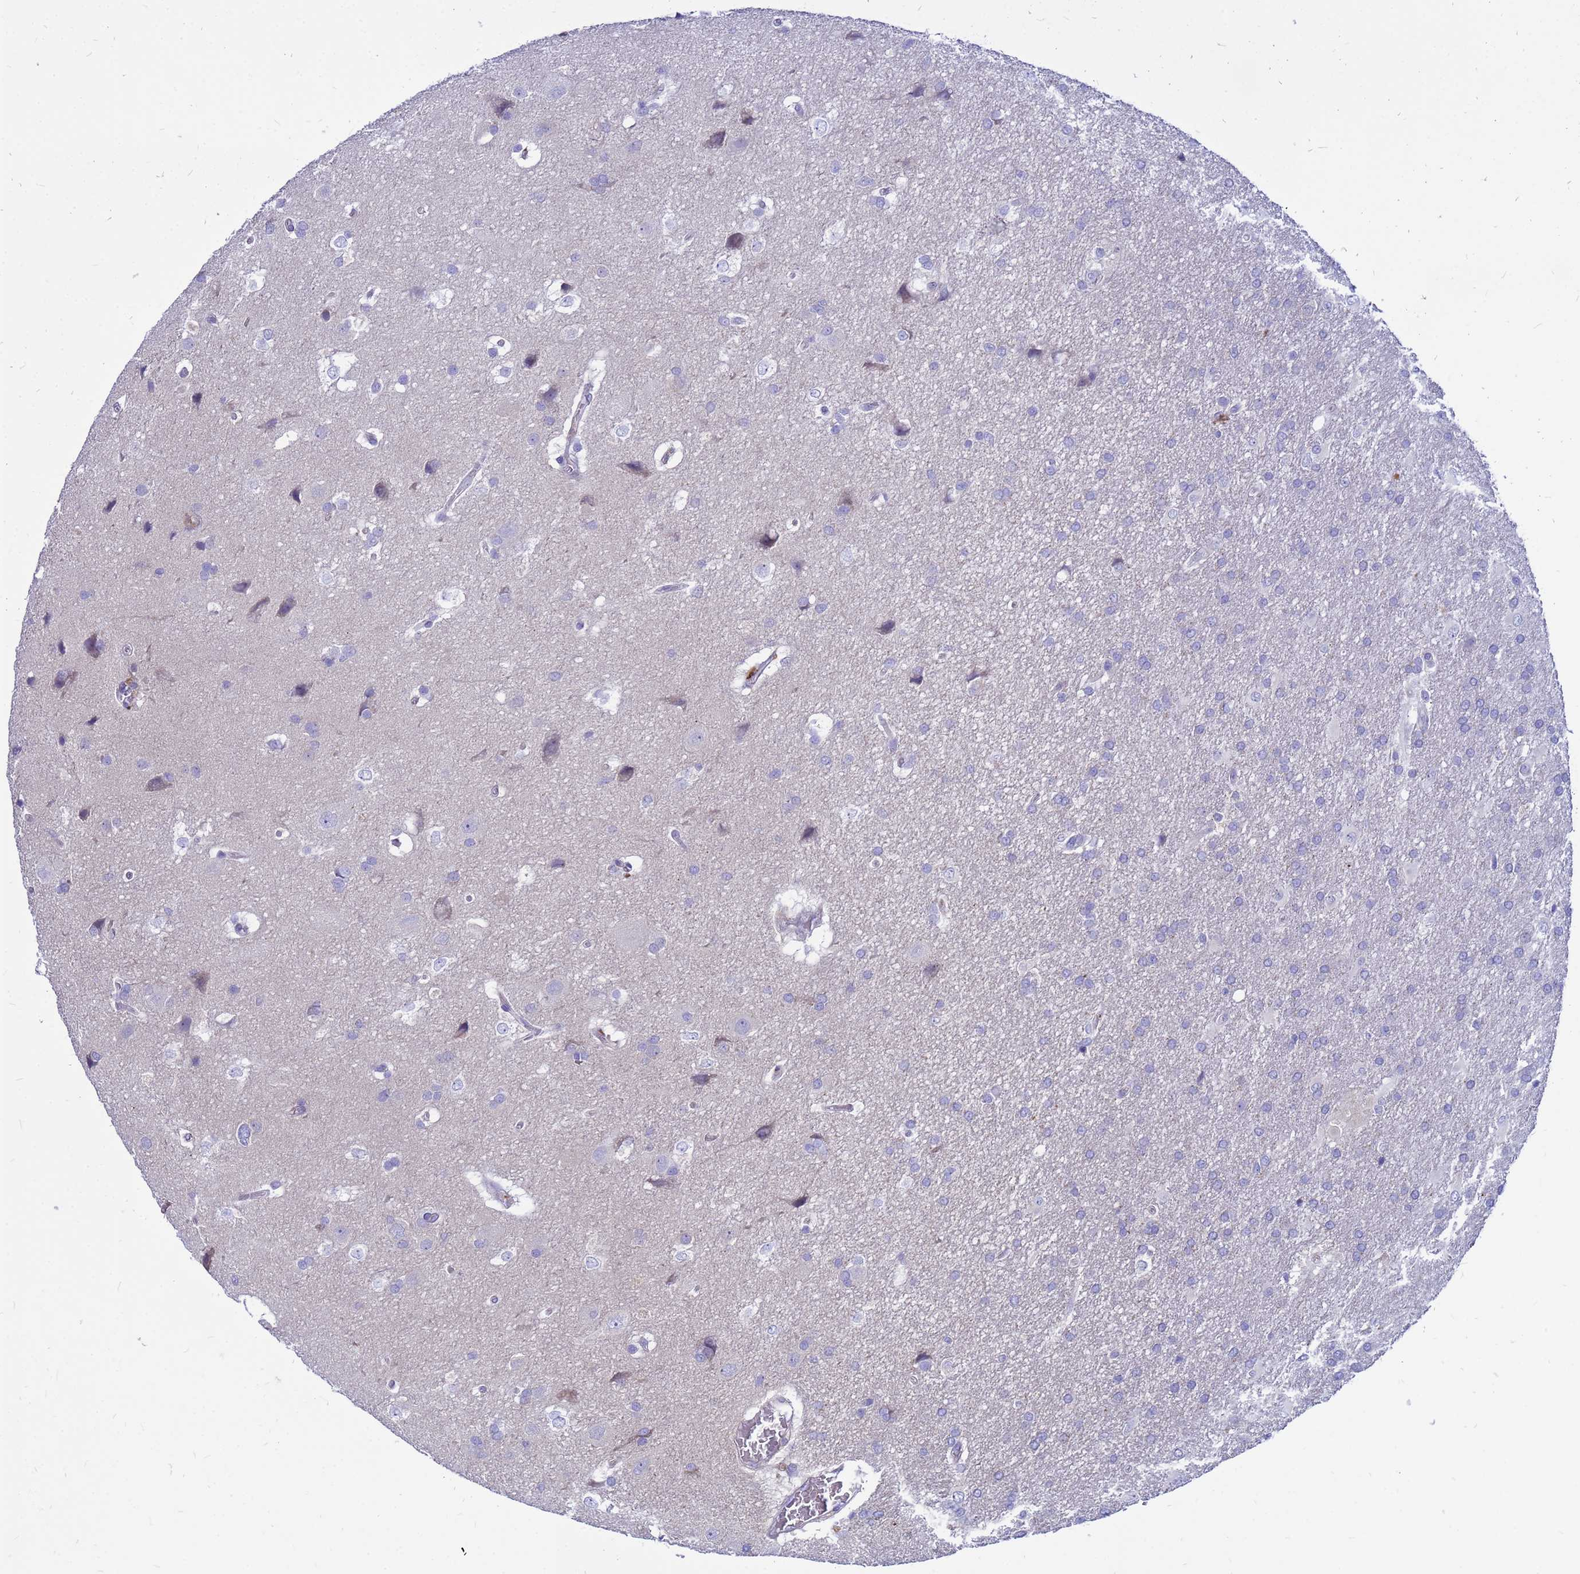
{"staining": {"intensity": "negative", "quantity": "none", "location": "none"}, "tissue": "glioma", "cell_type": "Tumor cells", "image_type": "cancer", "snomed": [{"axis": "morphology", "description": "Glioma, malignant, Low grade"}, {"axis": "topography", "description": "Brain"}], "caption": "Image shows no protein expression in tumor cells of malignant glioma (low-grade) tissue.", "gene": "FHIP1A", "patient": {"sex": "male", "age": 66}}